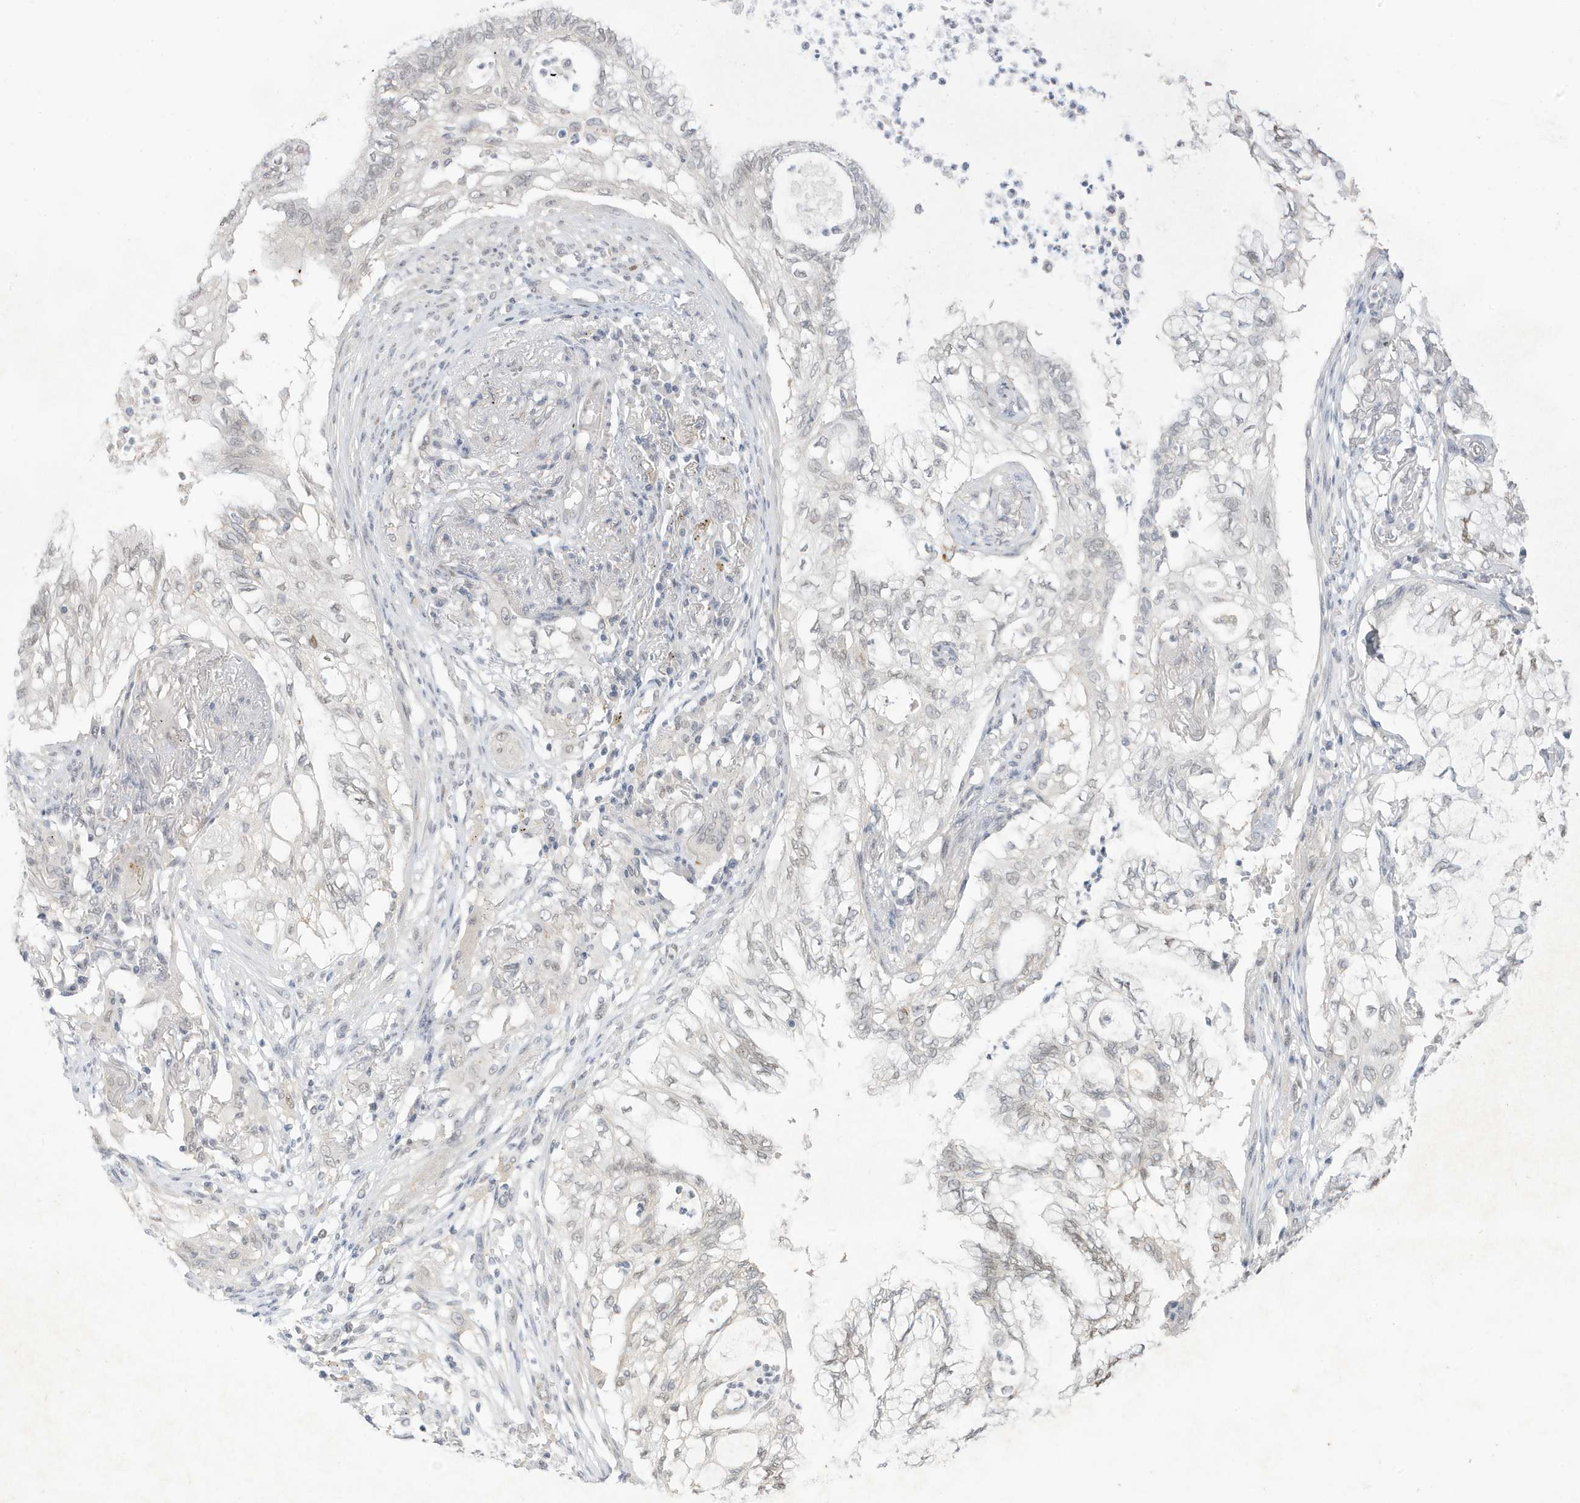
{"staining": {"intensity": "moderate", "quantity": "<25%", "location": "nuclear"}, "tissue": "lung cancer", "cell_type": "Tumor cells", "image_type": "cancer", "snomed": [{"axis": "morphology", "description": "Adenocarcinoma, NOS"}, {"axis": "topography", "description": "Lung"}], "caption": "A micrograph showing moderate nuclear staining in about <25% of tumor cells in lung cancer (adenocarcinoma), as visualized by brown immunohistochemical staining.", "gene": "MSL3", "patient": {"sex": "female", "age": 70}}